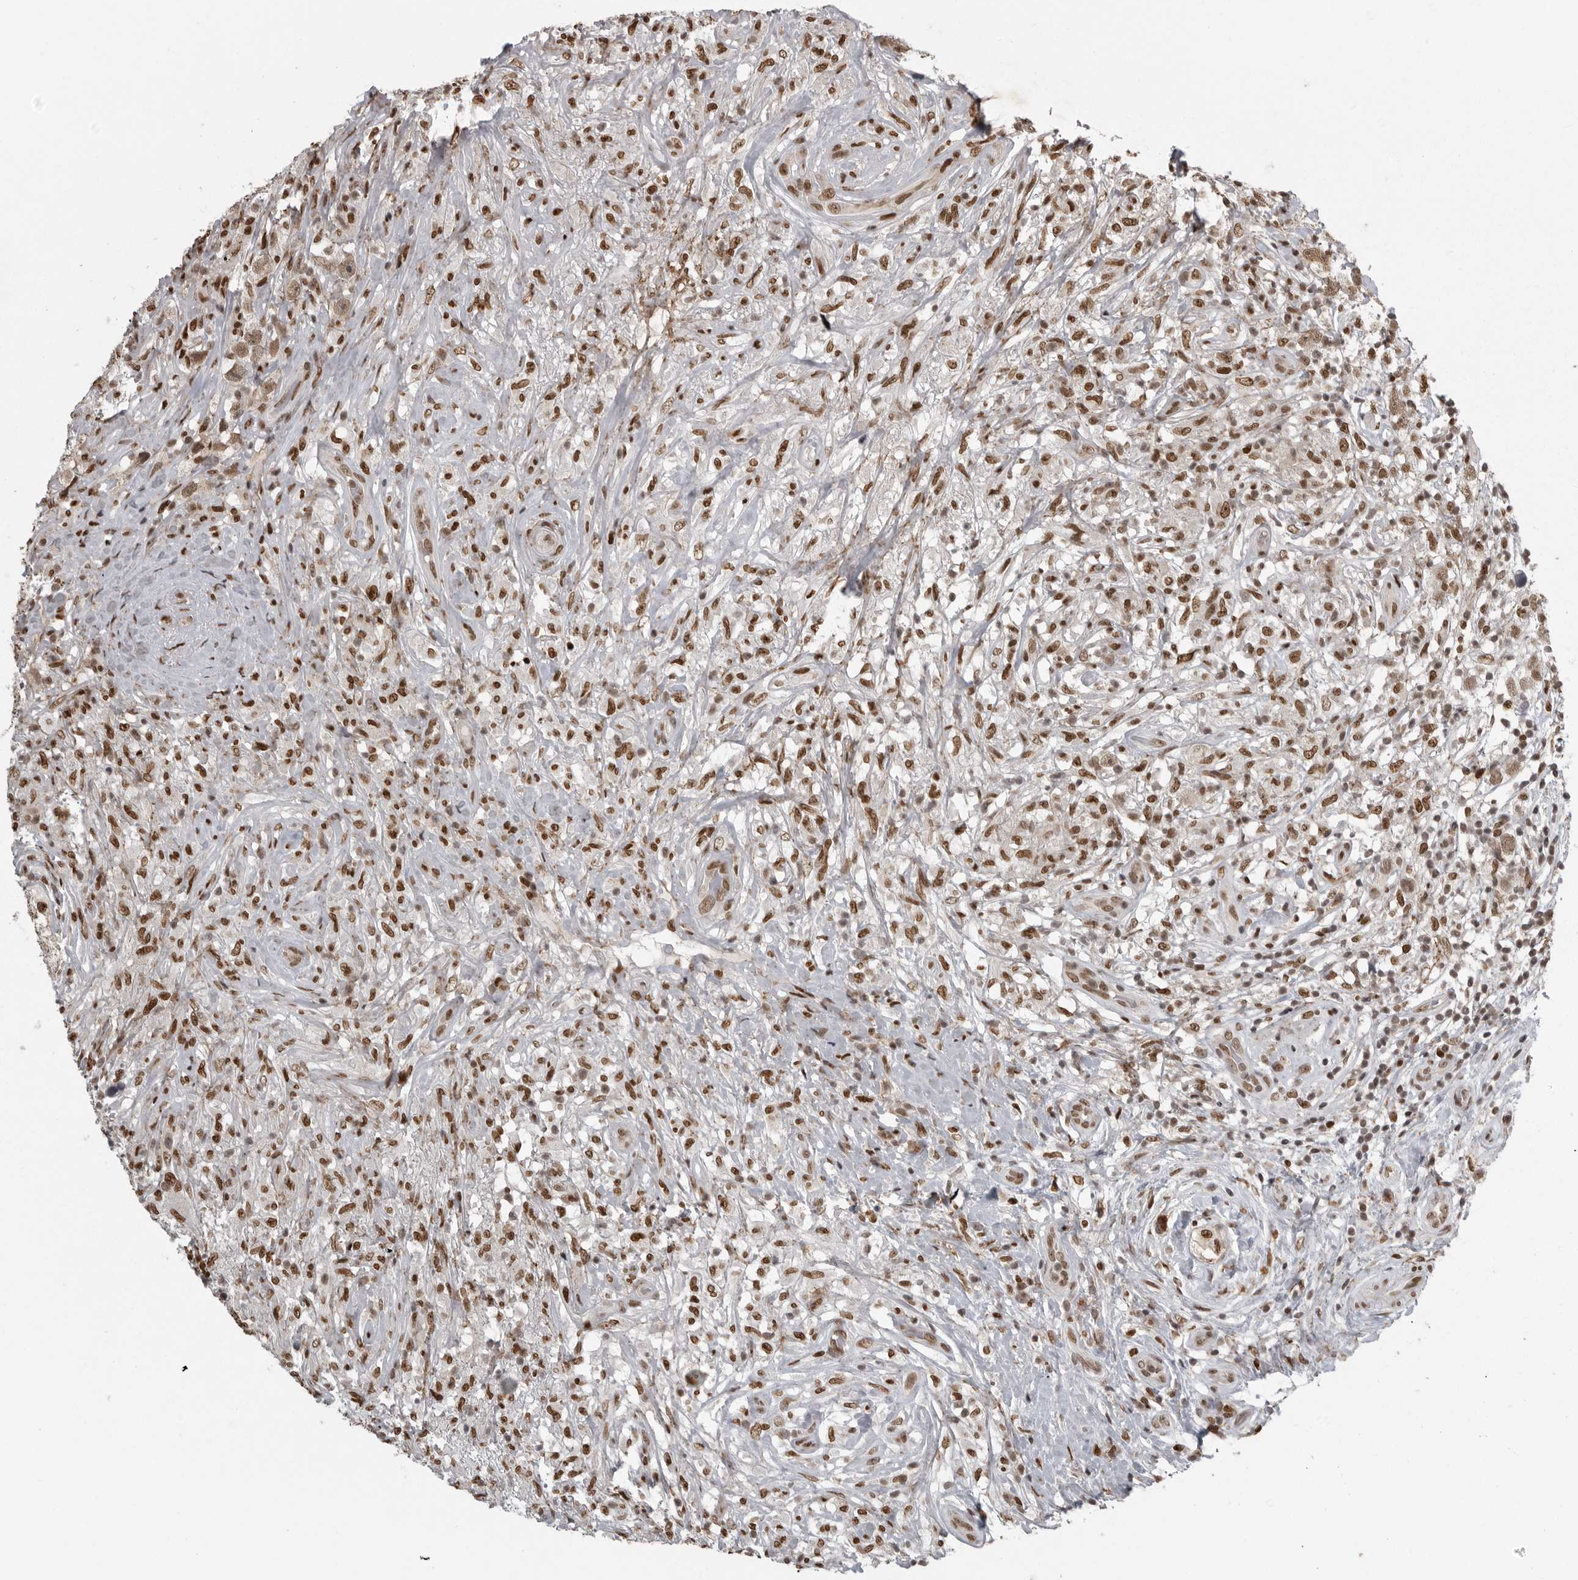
{"staining": {"intensity": "moderate", "quantity": ">75%", "location": "nuclear"}, "tissue": "testis cancer", "cell_type": "Tumor cells", "image_type": "cancer", "snomed": [{"axis": "morphology", "description": "Seminoma, NOS"}, {"axis": "topography", "description": "Testis"}], "caption": "Moderate nuclear staining for a protein is present in about >75% of tumor cells of testis cancer (seminoma) using immunohistochemistry (IHC).", "gene": "YAF2", "patient": {"sex": "male", "age": 49}}